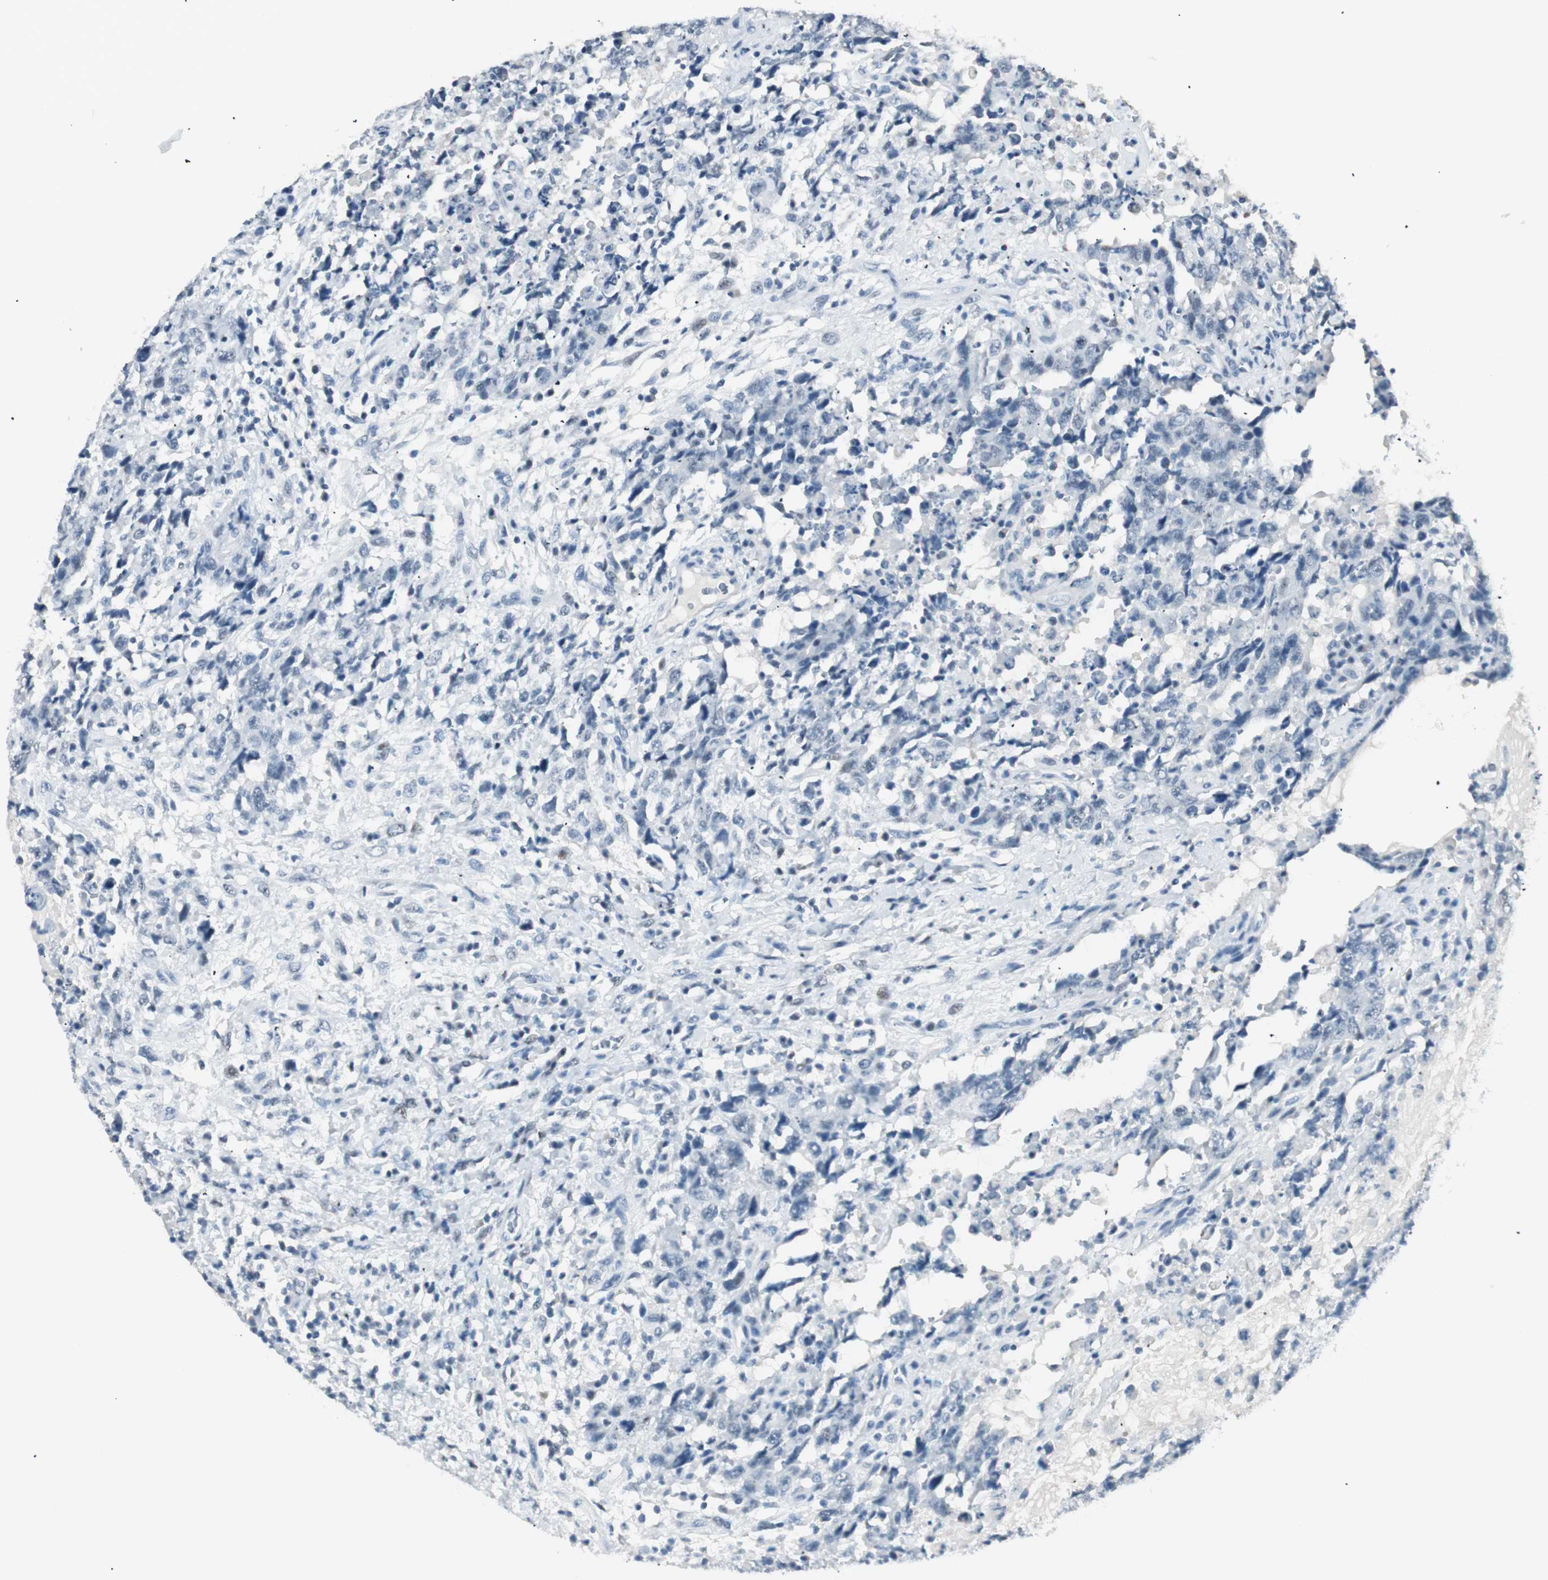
{"staining": {"intensity": "negative", "quantity": "none", "location": "none"}, "tissue": "testis cancer", "cell_type": "Tumor cells", "image_type": "cancer", "snomed": [{"axis": "morphology", "description": "Carcinoma, Embryonal, NOS"}, {"axis": "topography", "description": "Testis"}], "caption": "Testis cancer (embryonal carcinoma) was stained to show a protein in brown. There is no significant staining in tumor cells.", "gene": "HOXB13", "patient": {"sex": "male", "age": 26}}